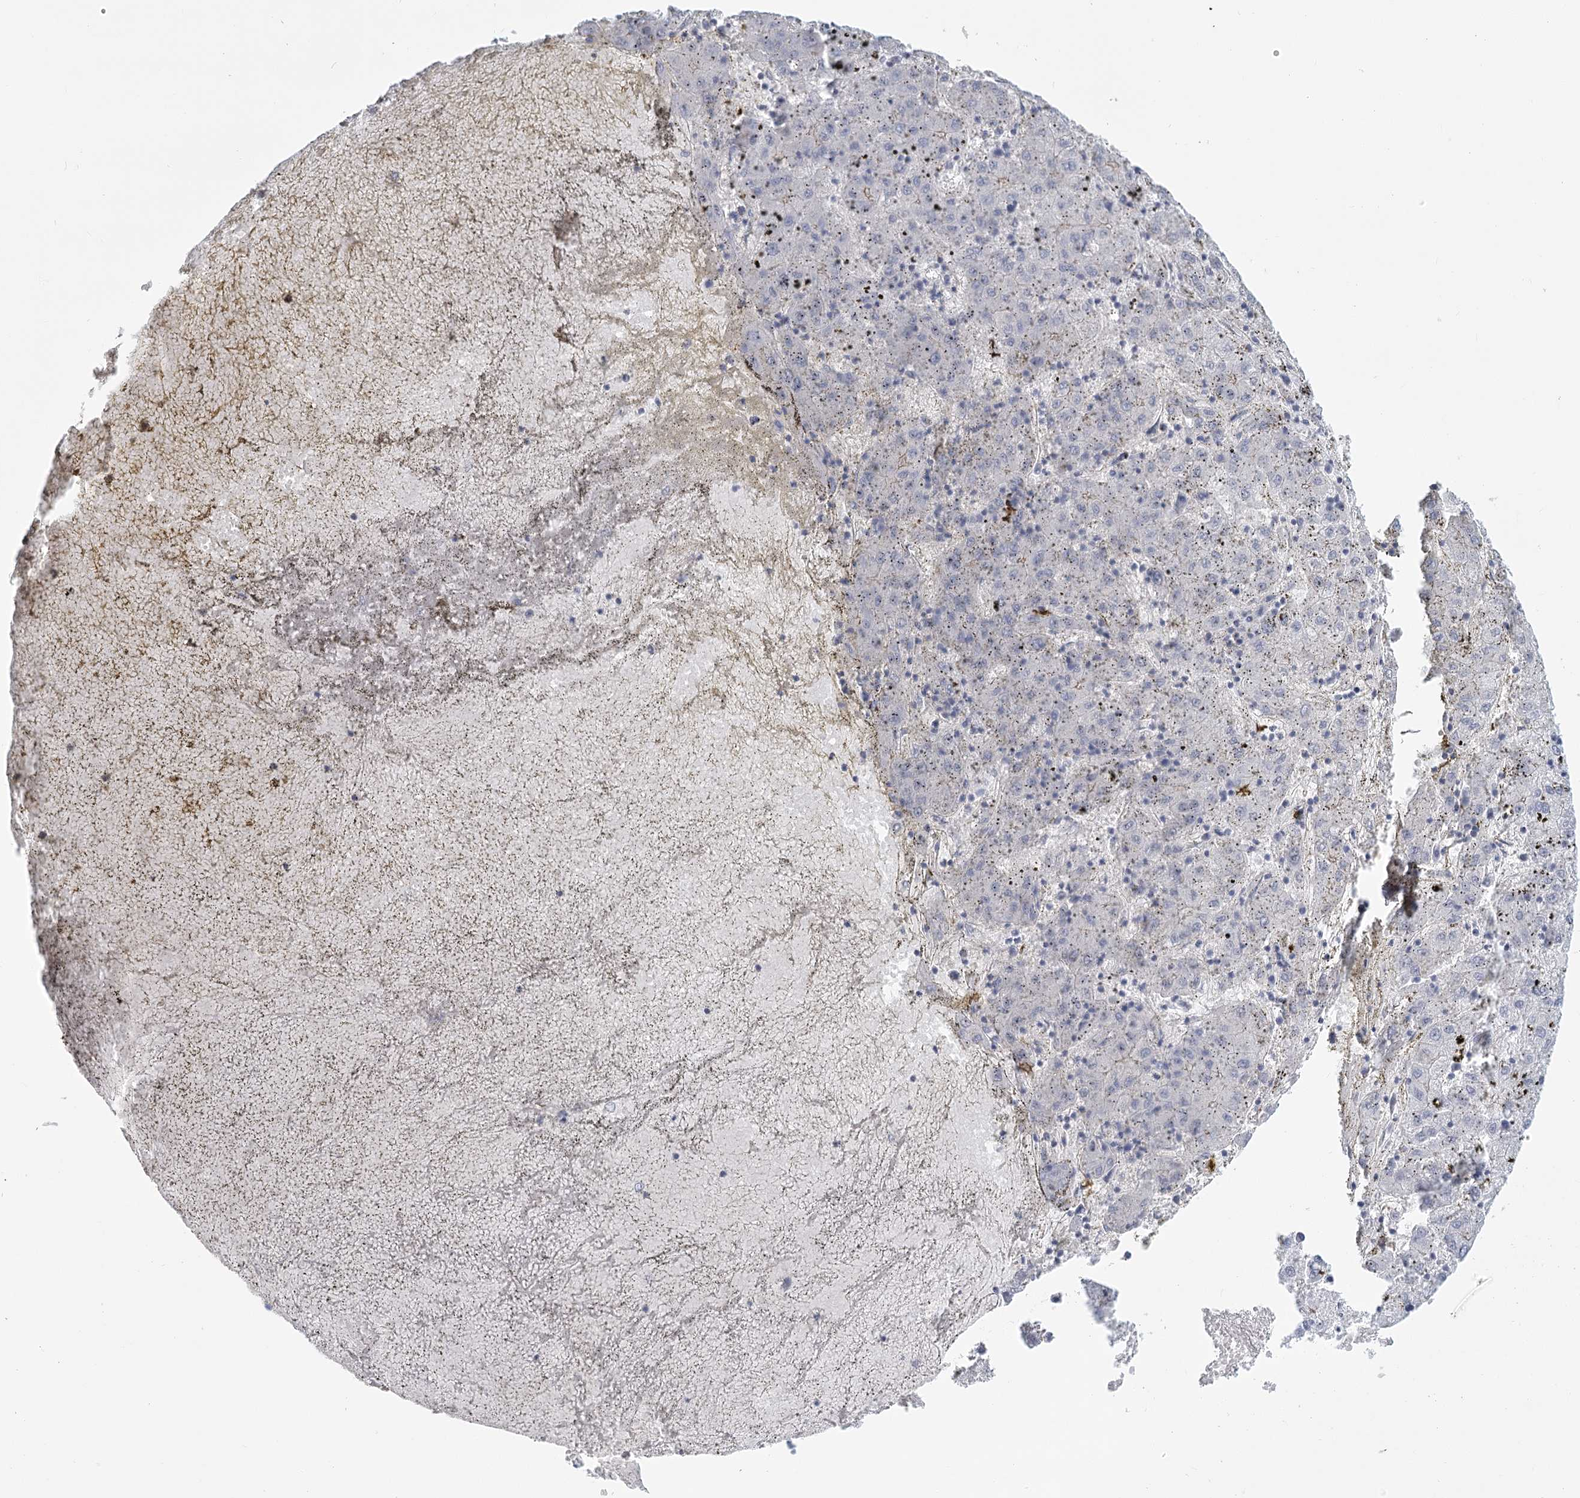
{"staining": {"intensity": "negative", "quantity": "none", "location": "none"}, "tissue": "liver cancer", "cell_type": "Tumor cells", "image_type": "cancer", "snomed": [{"axis": "morphology", "description": "Carcinoma, Hepatocellular, NOS"}, {"axis": "topography", "description": "Liver"}], "caption": "A photomicrograph of hepatocellular carcinoma (liver) stained for a protein shows no brown staining in tumor cells.", "gene": "WNT8B", "patient": {"sex": "male", "age": 72}}